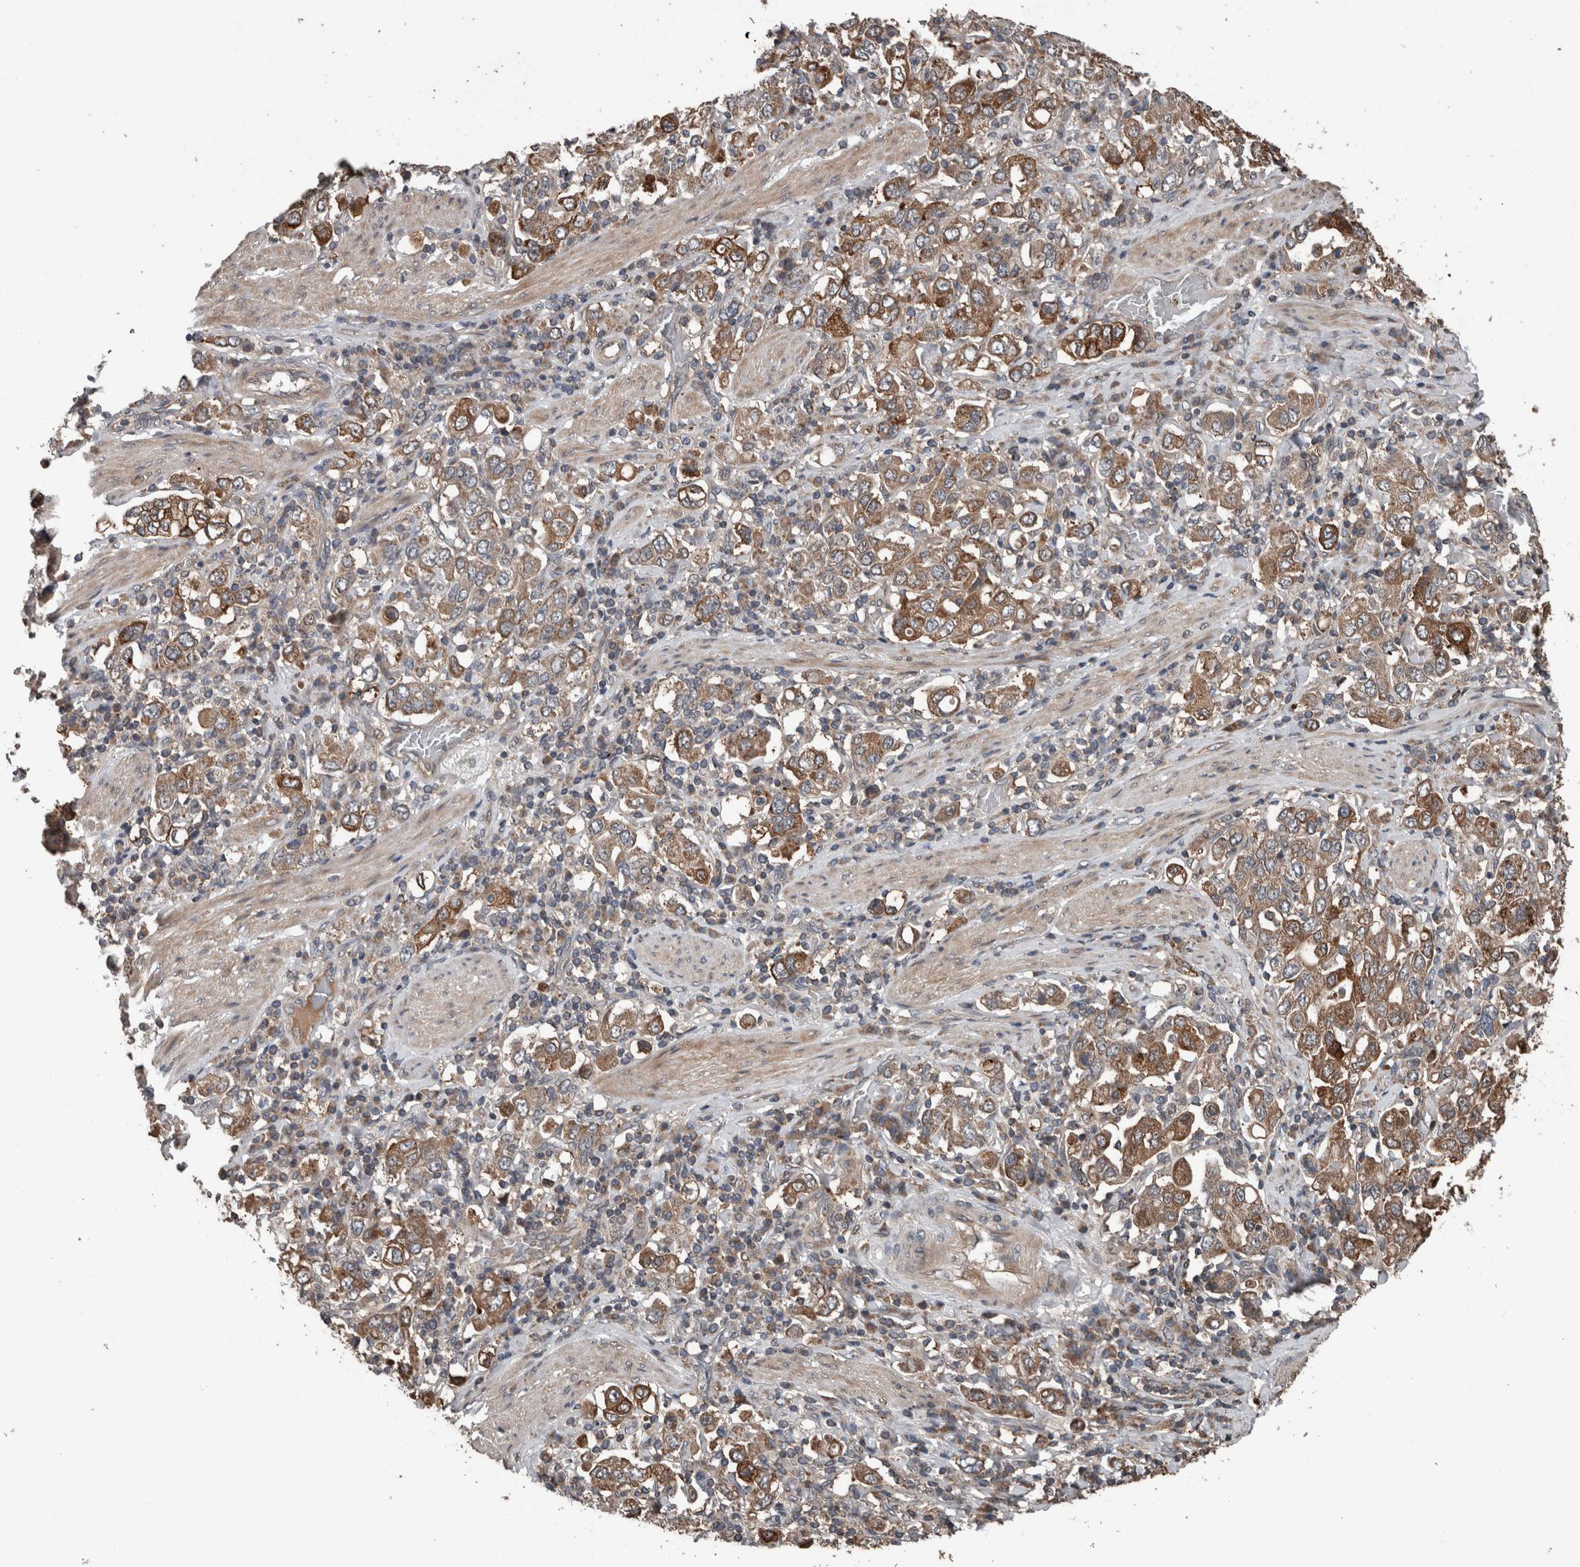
{"staining": {"intensity": "moderate", "quantity": ">75%", "location": "cytoplasmic/membranous"}, "tissue": "stomach cancer", "cell_type": "Tumor cells", "image_type": "cancer", "snomed": [{"axis": "morphology", "description": "Adenocarcinoma, NOS"}, {"axis": "topography", "description": "Stomach, upper"}], "caption": "The micrograph exhibits staining of adenocarcinoma (stomach), revealing moderate cytoplasmic/membranous protein expression (brown color) within tumor cells.", "gene": "RIOK3", "patient": {"sex": "male", "age": 62}}